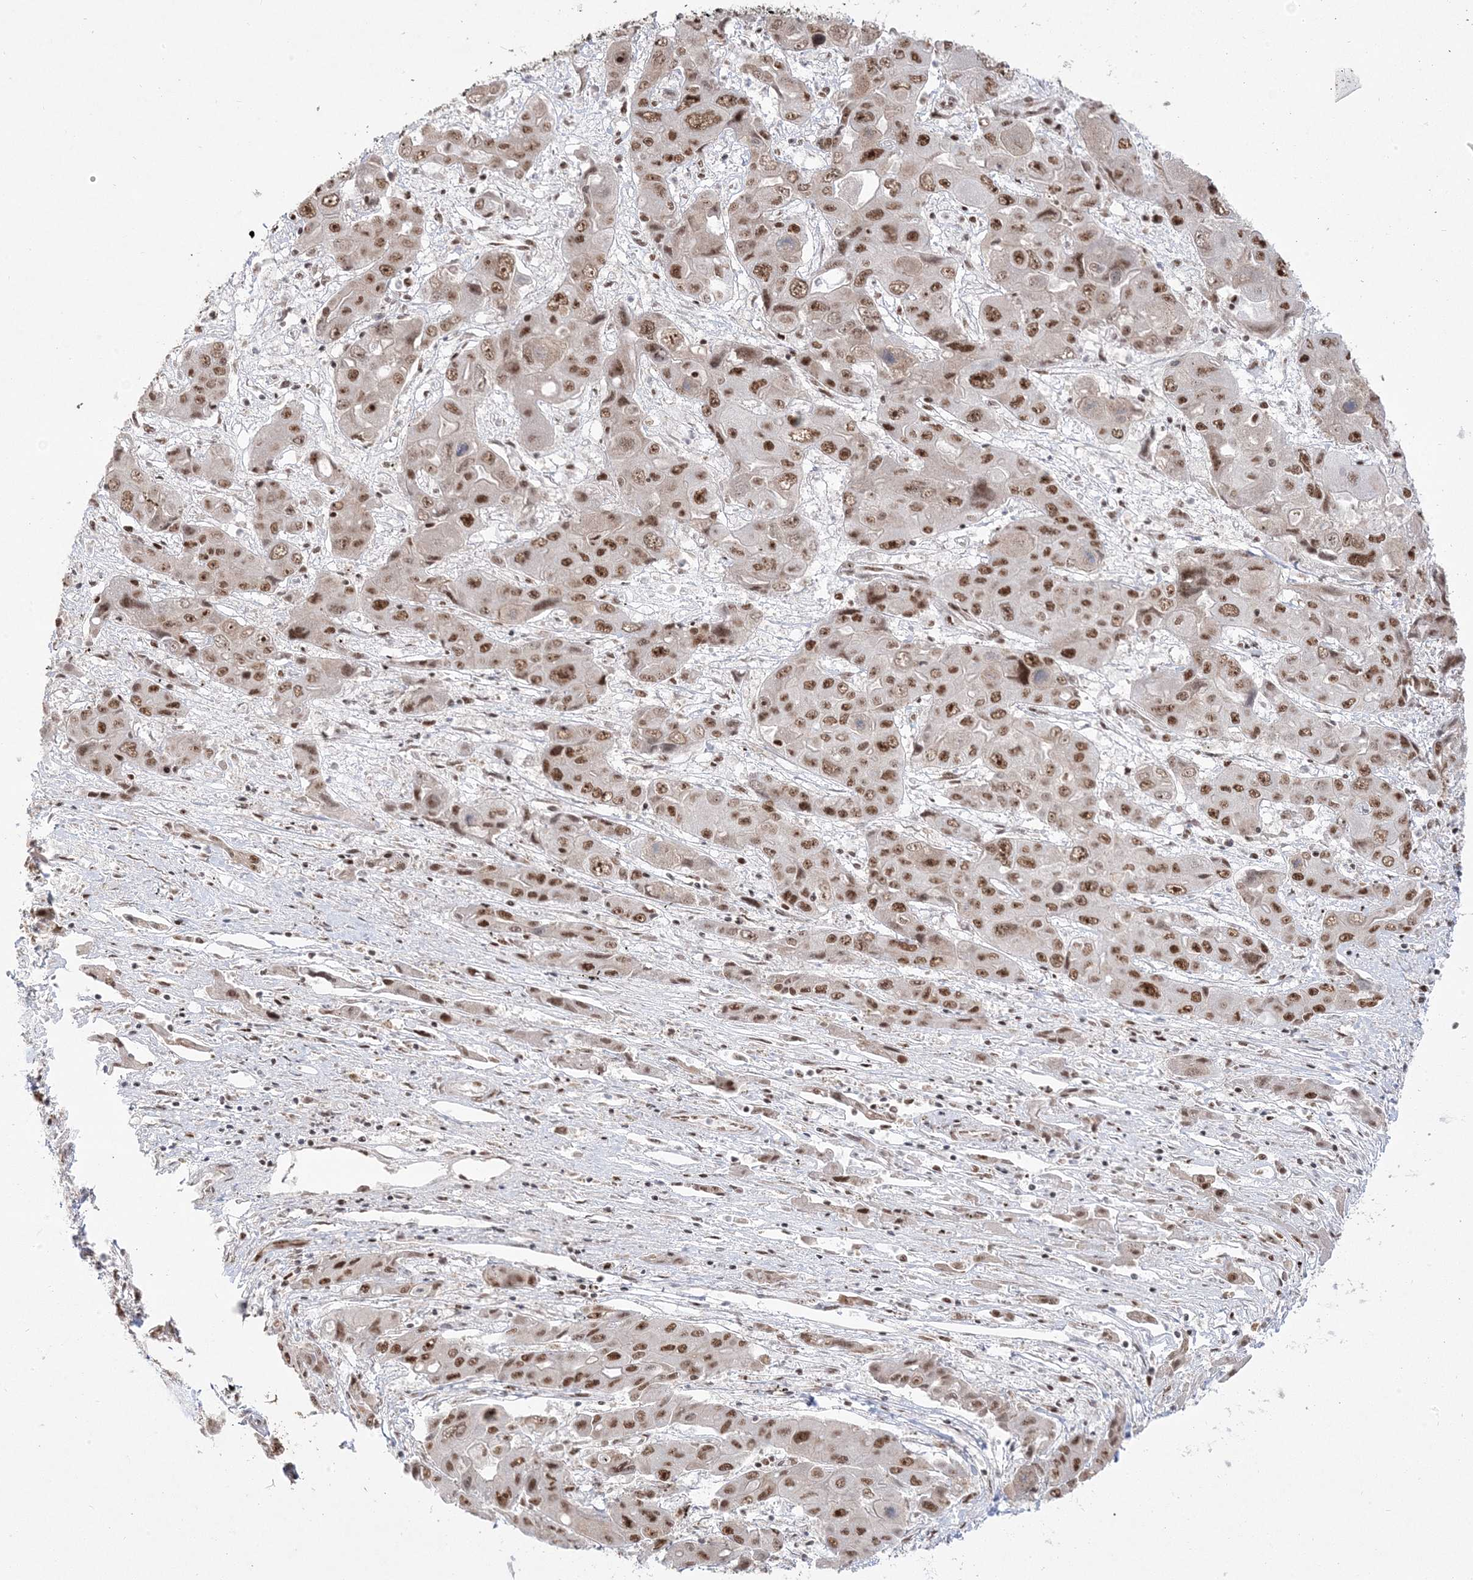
{"staining": {"intensity": "moderate", "quantity": ">75%", "location": "nuclear"}, "tissue": "liver cancer", "cell_type": "Tumor cells", "image_type": "cancer", "snomed": [{"axis": "morphology", "description": "Cholangiocarcinoma"}, {"axis": "topography", "description": "Liver"}], "caption": "IHC image of neoplastic tissue: liver cancer stained using IHC exhibits medium levels of moderate protein expression localized specifically in the nuclear of tumor cells, appearing as a nuclear brown color.", "gene": "MTREX", "patient": {"sex": "male", "age": 67}}